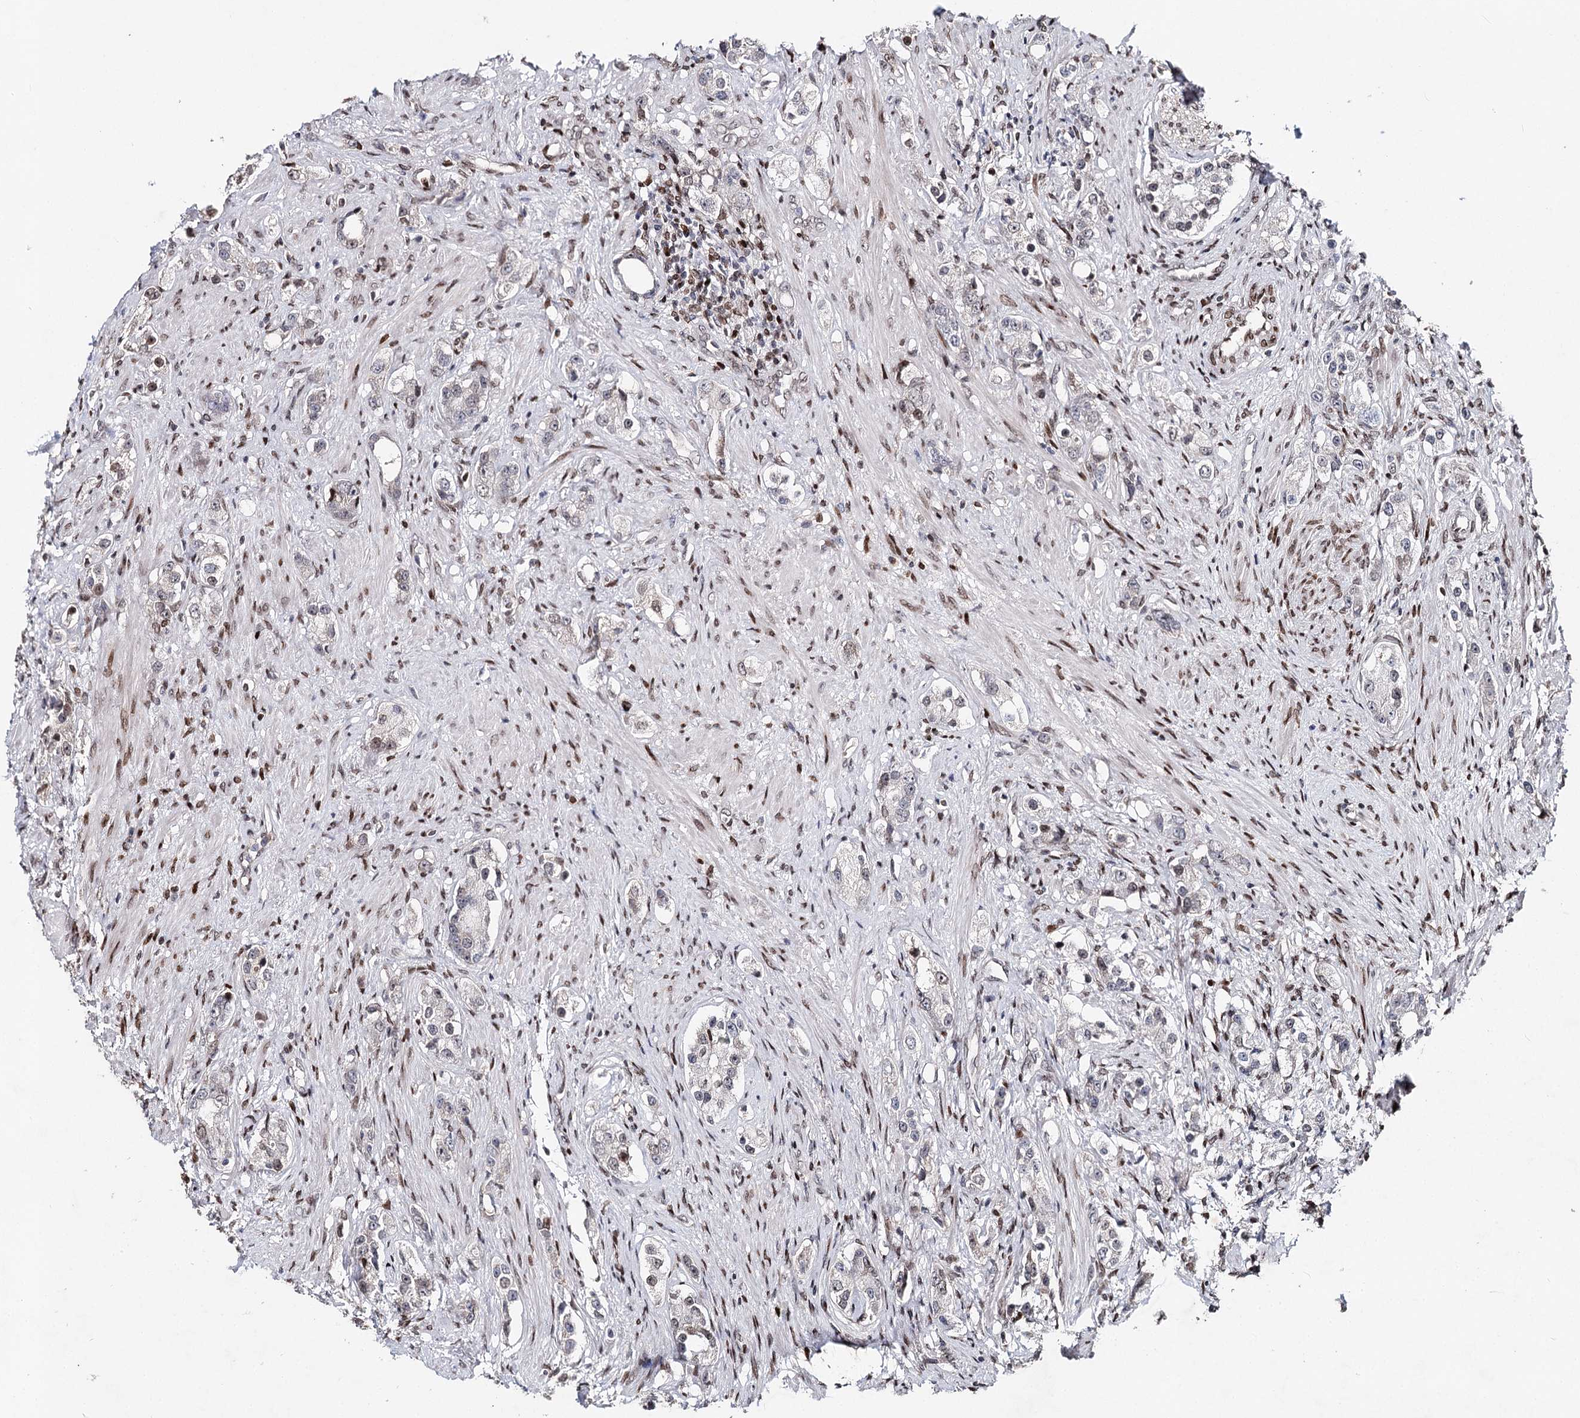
{"staining": {"intensity": "weak", "quantity": "<25%", "location": "nuclear"}, "tissue": "prostate cancer", "cell_type": "Tumor cells", "image_type": "cancer", "snomed": [{"axis": "morphology", "description": "Adenocarcinoma, High grade"}, {"axis": "topography", "description": "Prostate"}], "caption": "Tumor cells show no significant protein staining in high-grade adenocarcinoma (prostate). (DAB (3,3'-diaminobenzidine) immunohistochemistry with hematoxylin counter stain).", "gene": "FRMD4A", "patient": {"sex": "male", "age": 63}}